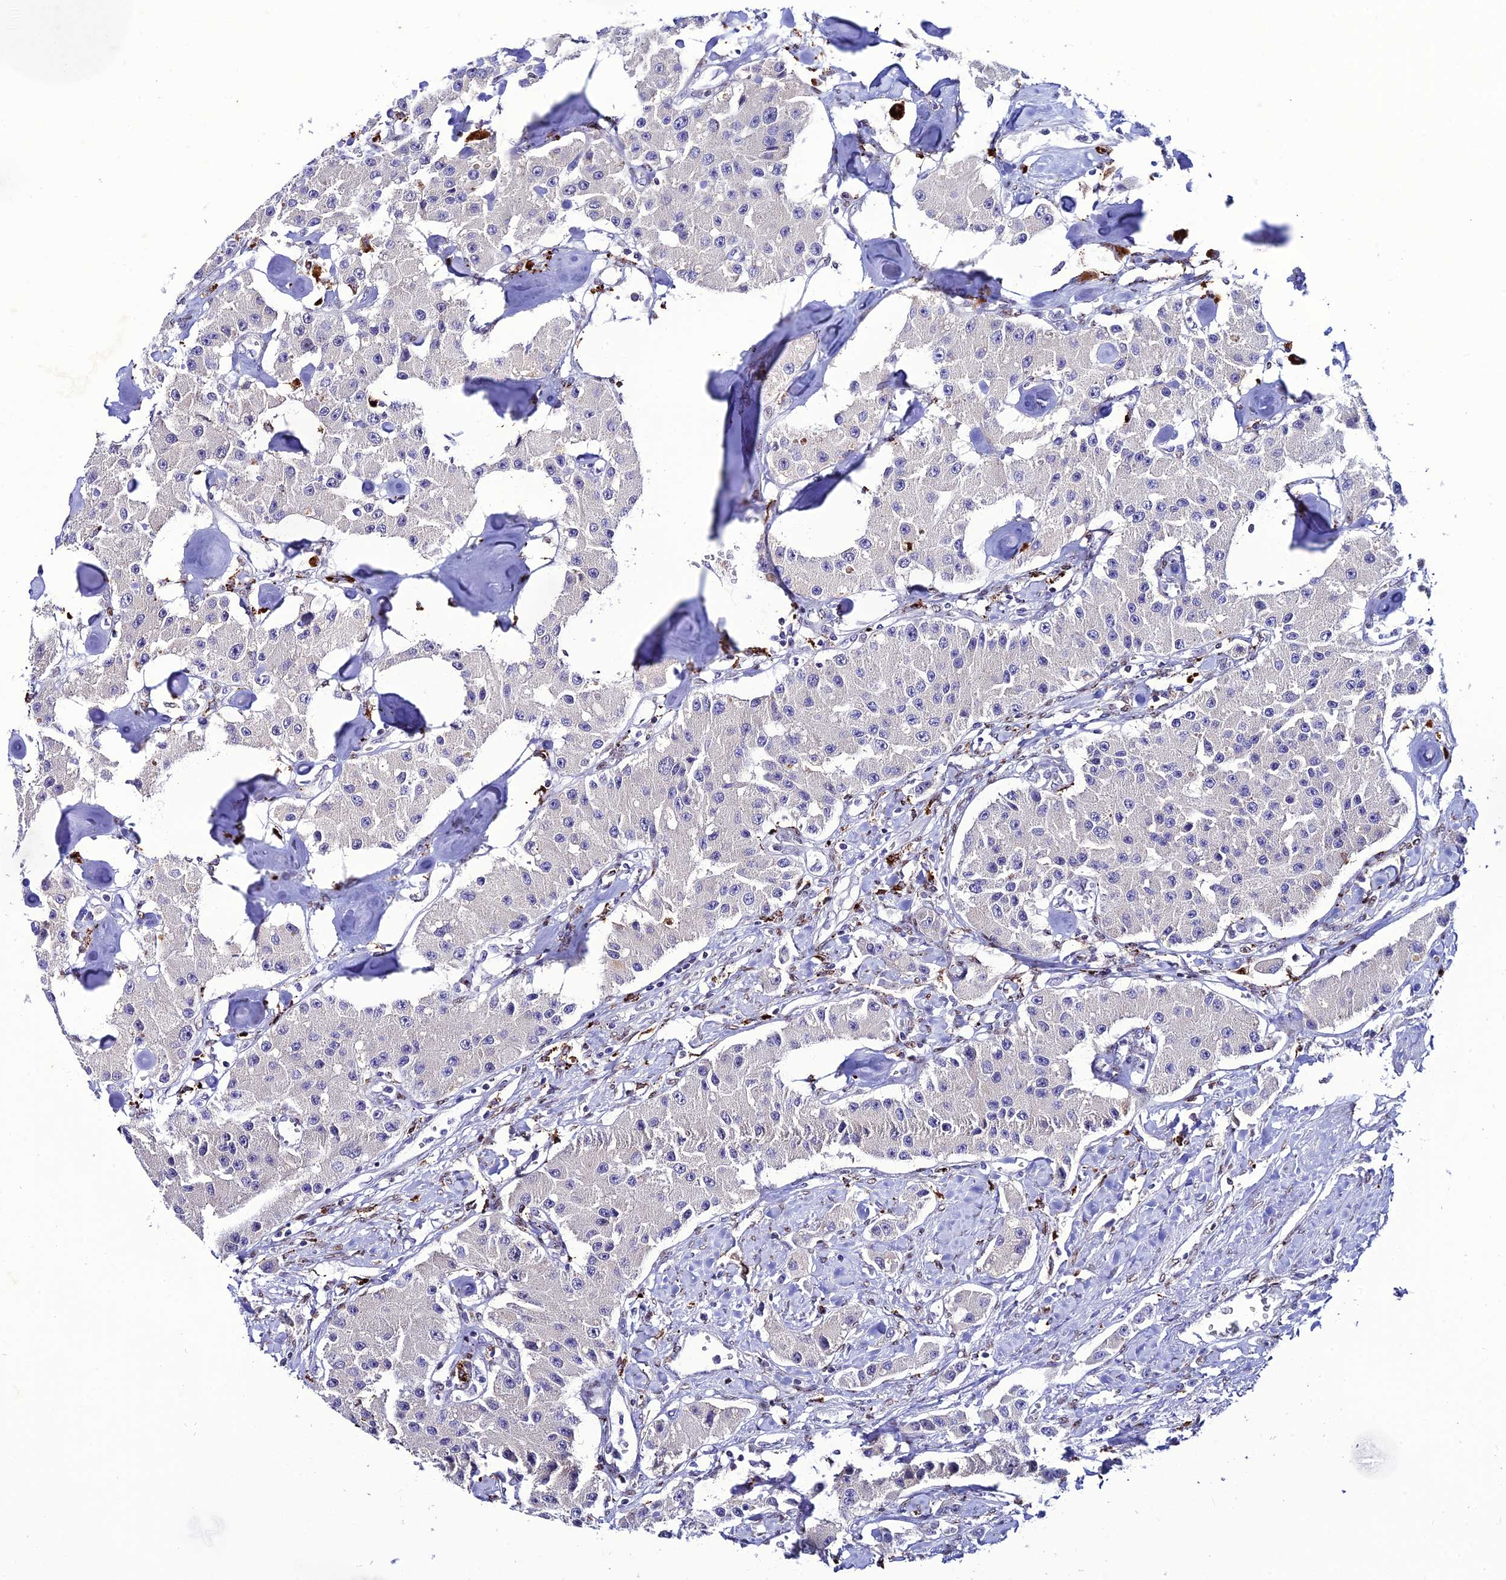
{"staining": {"intensity": "negative", "quantity": "none", "location": "none"}, "tissue": "carcinoid", "cell_type": "Tumor cells", "image_type": "cancer", "snomed": [{"axis": "morphology", "description": "Carcinoid, malignant, NOS"}, {"axis": "topography", "description": "Pancreas"}], "caption": "Tumor cells are negative for brown protein staining in carcinoid.", "gene": "HIC1", "patient": {"sex": "male", "age": 41}}